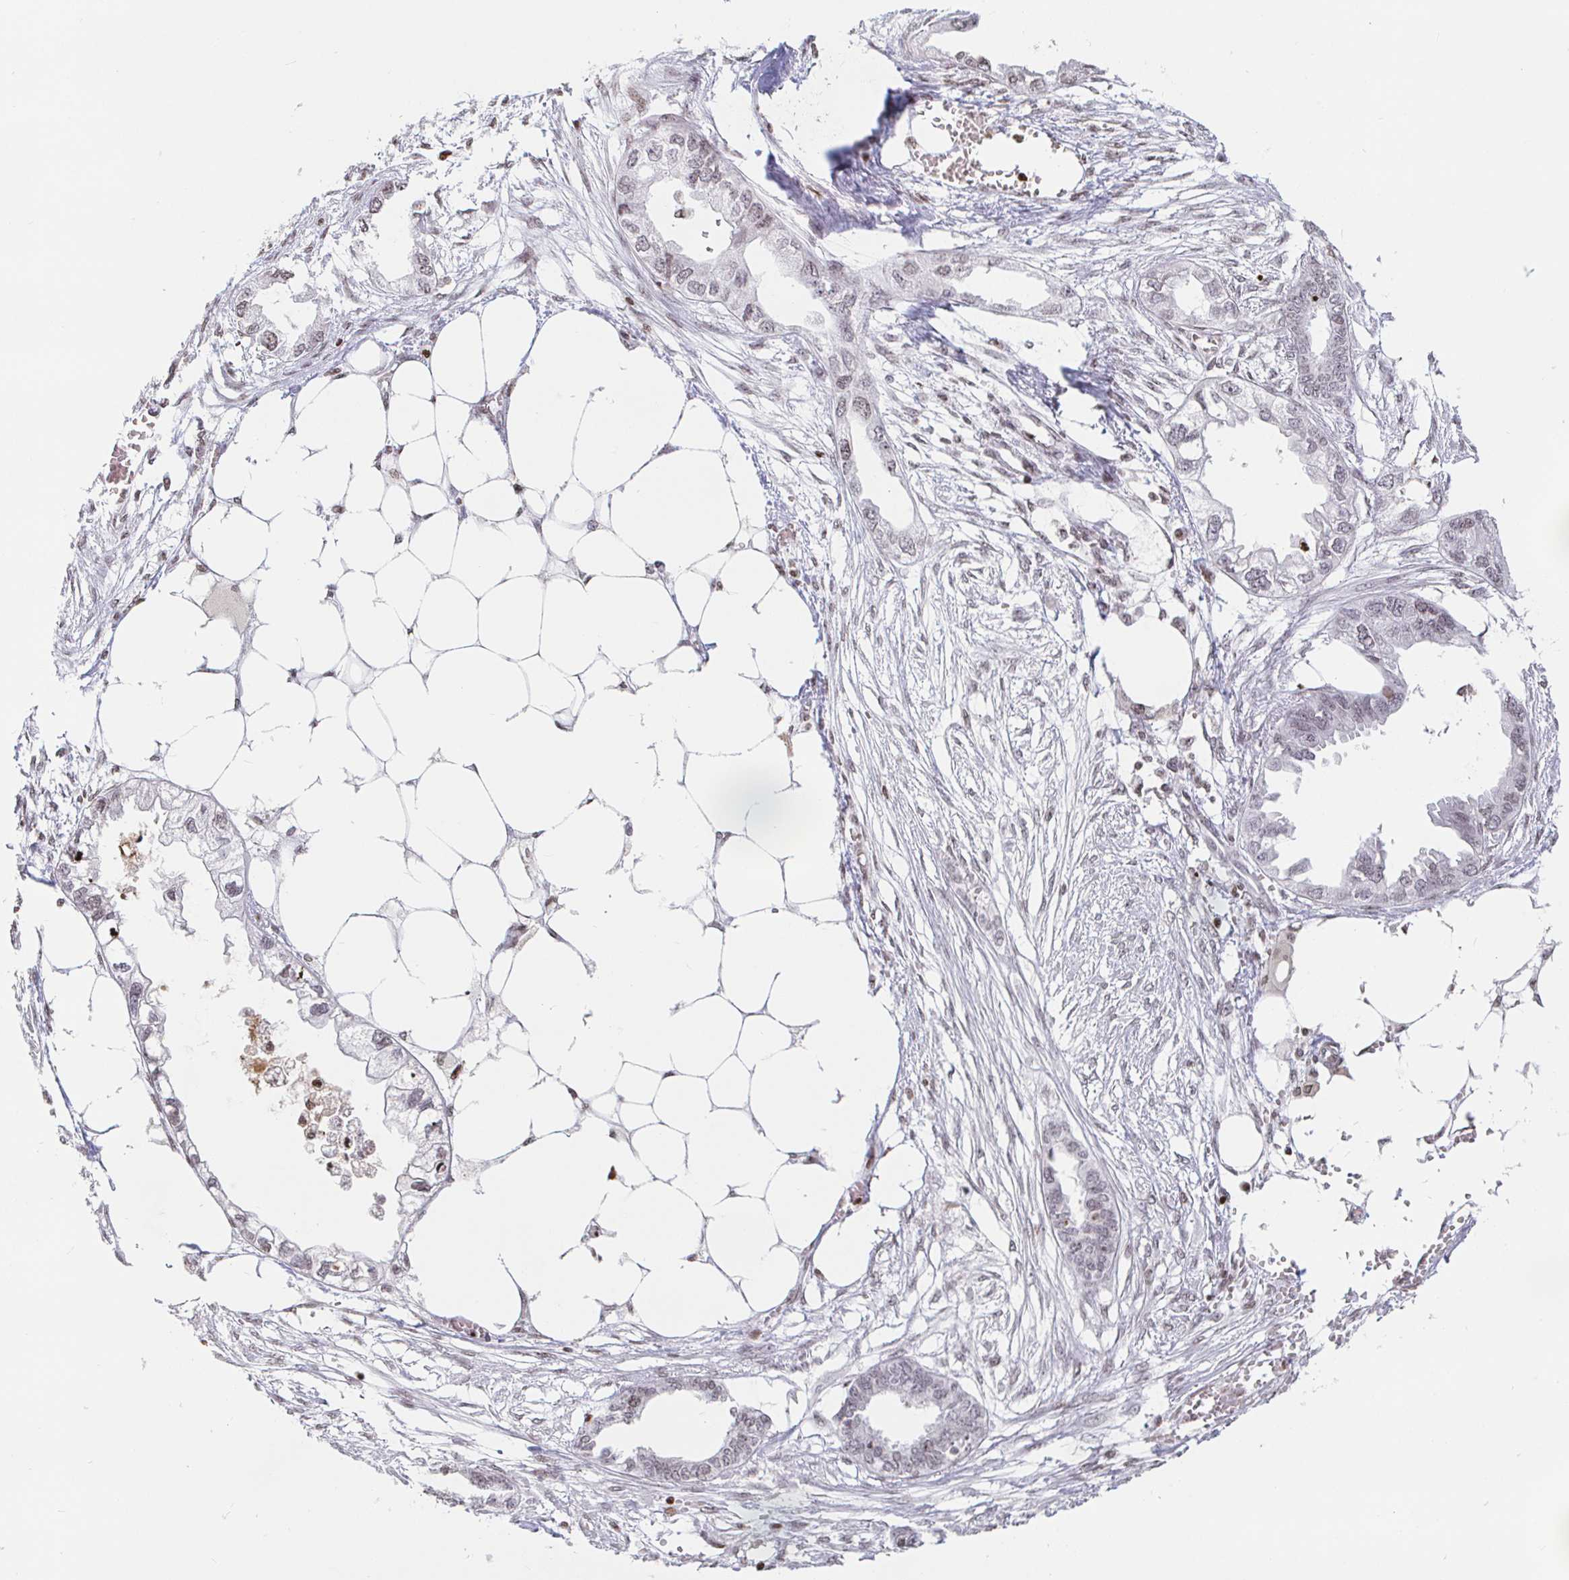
{"staining": {"intensity": "weak", "quantity": "<25%", "location": "nuclear"}, "tissue": "endometrial cancer", "cell_type": "Tumor cells", "image_type": "cancer", "snomed": [{"axis": "morphology", "description": "Adenocarcinoma, NOS"}, {"axis": "morphology", "description": "Adenocarcinoma, metastatic, NOS"}, {"axis": "topography", "description": "Adipose tissue"}, {"axis": "topography", "description": "Endometrium"}], "caption": "Tumor cells show no significant staining in endometrial metastatic adenocarcinoma.", "gene": "HOXC10", "patient": {"sex": "female", "age": 67}}